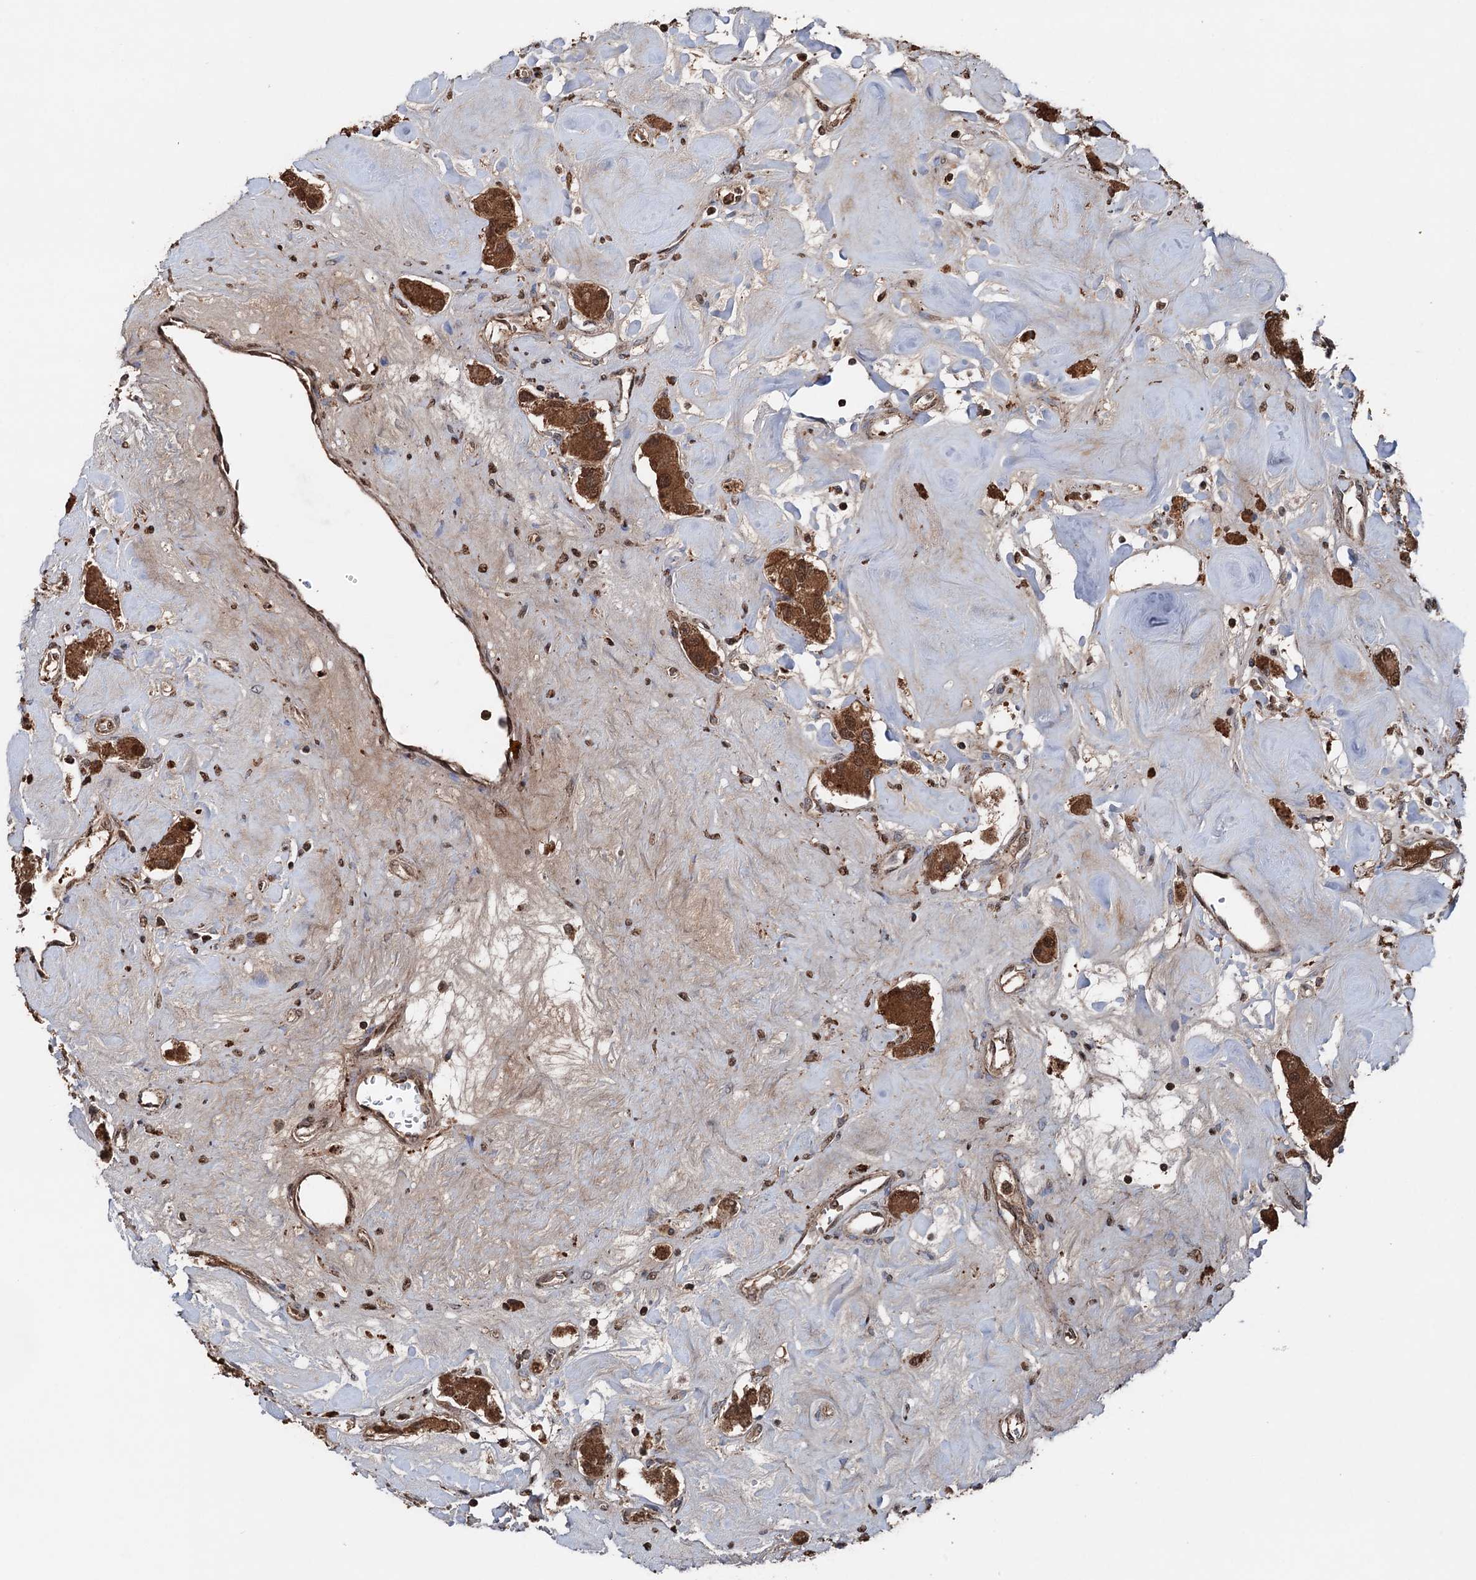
{"staining": {"intensity": "strong", "quantity": ">75%", "location": "cytoplasmic/membranous"}, "tissue": "carcinoid", "cell_type": "Tumor cells", "image_type": "cancer", "snomed": [{"axis": "morphology", "description": "Carcinoid, malignant, NOS"}, {"axis": "topography", "description": "Pancreas"}], "caption": "This photomicrograph demonstrates immunohistochemistry staining of malignant carcinoid, with high strong cytoplasmic/membranous positivity in about >75% of tumor cells.", "gene": "ARL13A", "patient": {"sex": "male", "age": 41}}